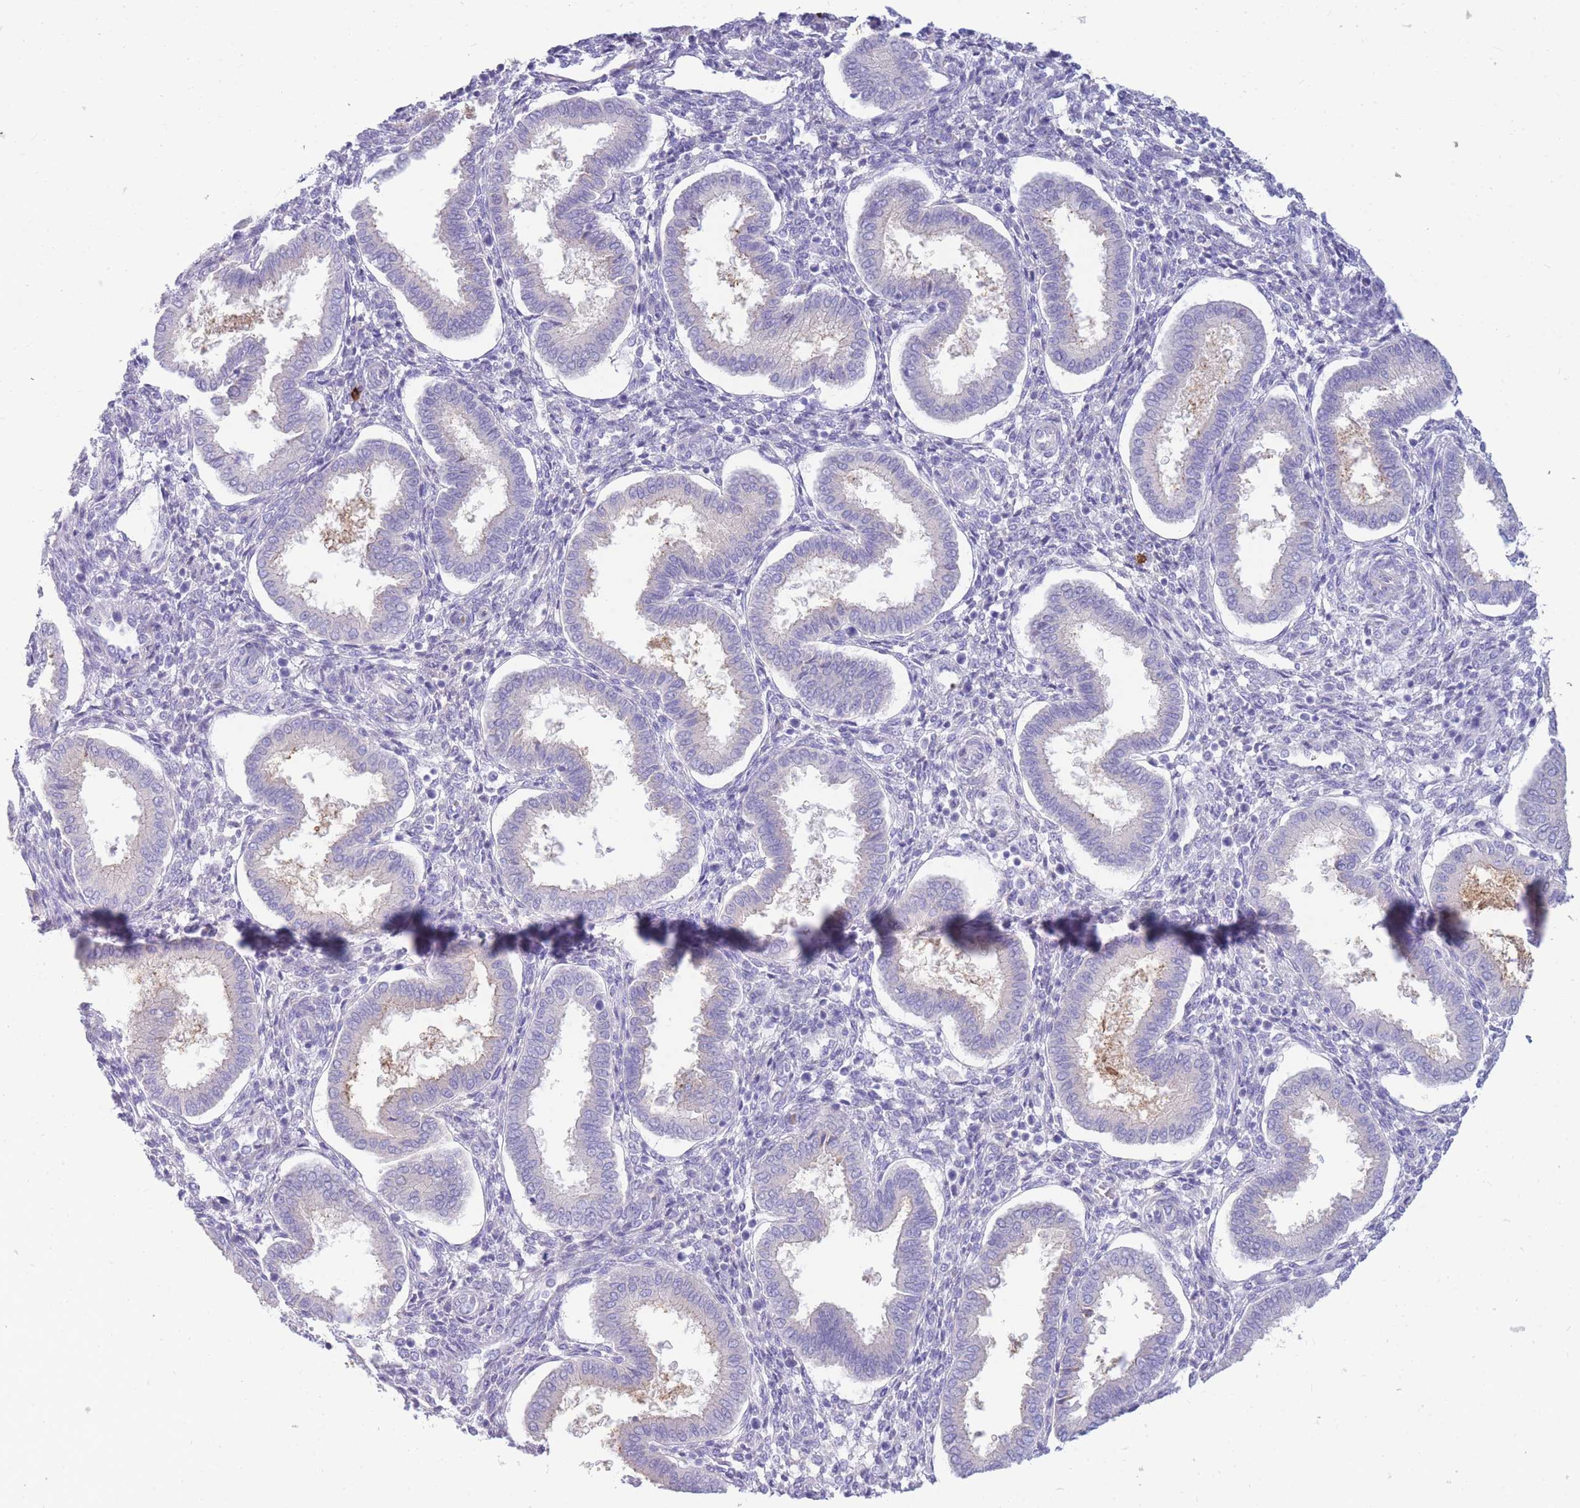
{"staining": {"intensity": "negative", "quantity": "none", "location": "none"}, "tissue": "endometrium", "cell_type": "Cells in endometrial stroma", "image_type": "normal", "snomed": [{"axis": "morphology", "description": "Normal tissue, NOS"}, {"axis": "topography", "description": "Endometrium"}], "caption": "Normal endometrium was stained to show a protein in brown. There is no significant positivity in cells in endometrial stroma. (Brightfield microscopy of DAB IHC at high magnification).", "gene": "TPSAB1", "patient": {"sex": "female", "age": 24}}